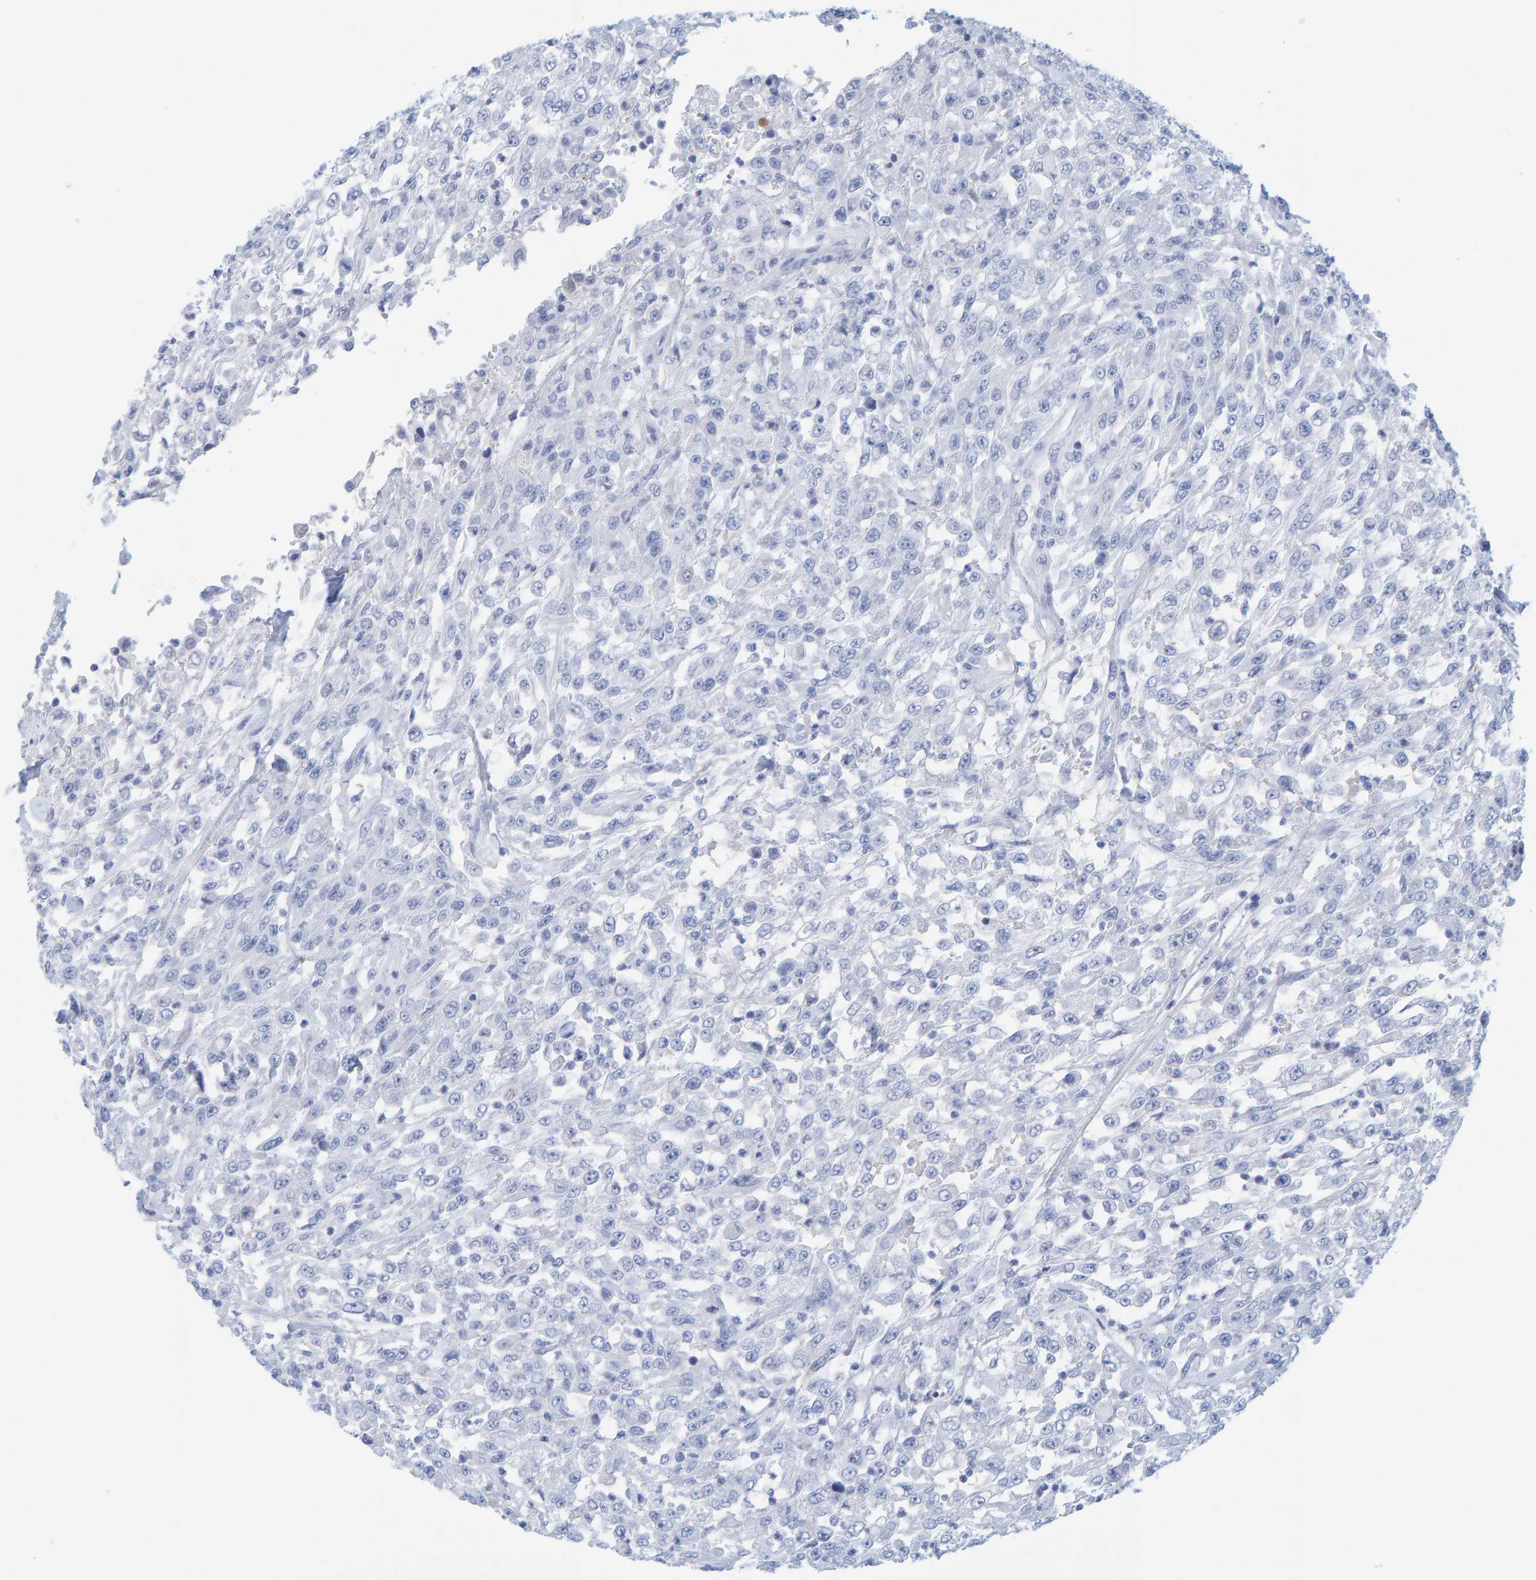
{"staining": {"intensity": "negative", "quantity": "none", "location": "none"}, "tissue": "urothelial cancer", "cell_type": "Tumor cells", "image_type": "cancer", "snomed": [{"axis": "morphology", "description": "Urothelial carcinoma, High grade"}, {"axis": "topography", "description": "Urinary bladder"}], "caption": "This is a histopathology image of immunohistochemistry (IHC) staining of urothelial cancer, which shows no staining in tumor cells.", "gene": "KLHL11", "patient": {"sex": "male", "age": 46}}